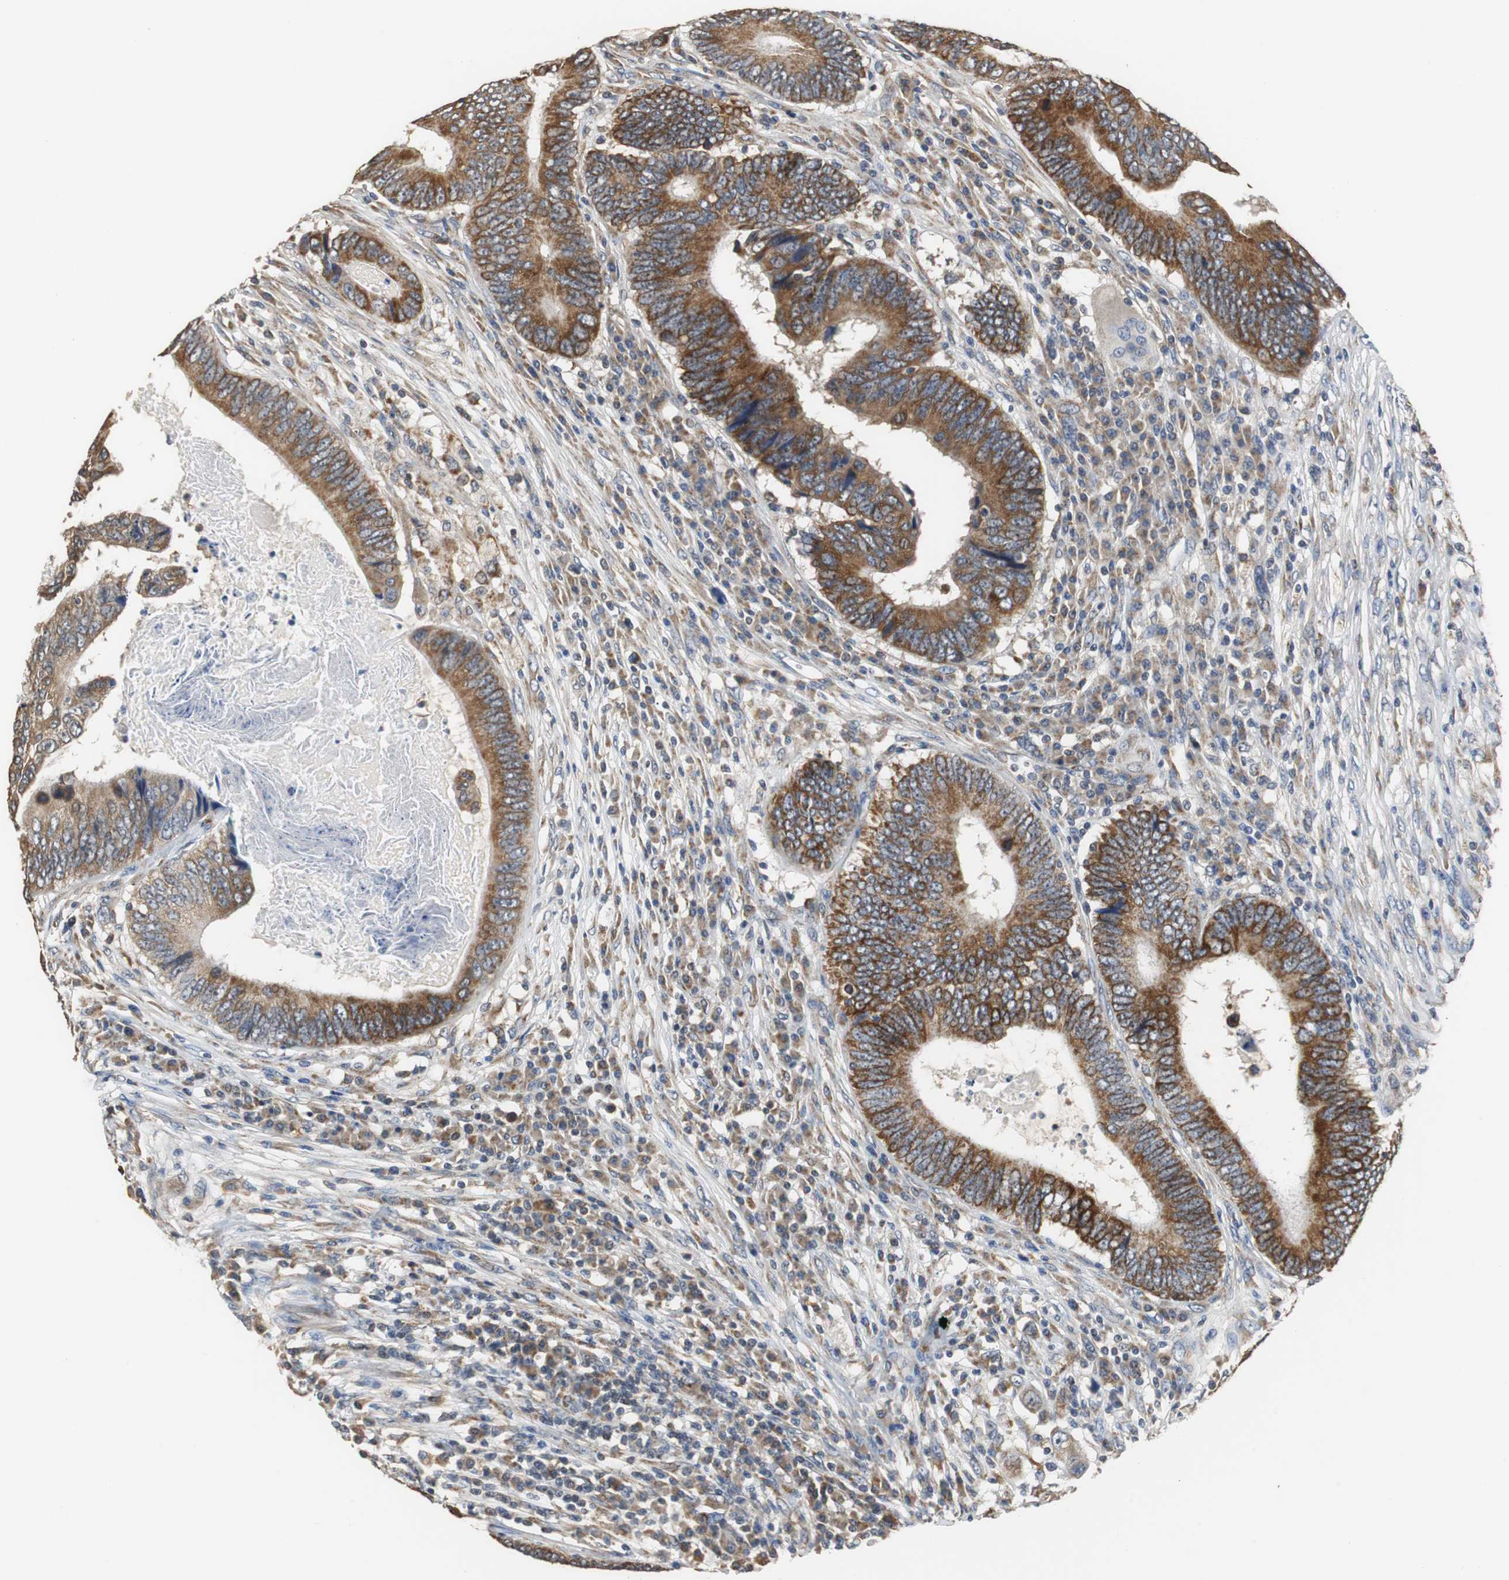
{"staining": {"intensity": "strong", "quantity": ">75%", "location": "cytoplasmic/membranous"}, "tissue": "colorectal cancer", "cell_type": "Tumor cells", "image_type": "cancer", "snomed": [{"axis": "morphology", "description": "Adenocarcinoma, NOS"}, {"axis": "topography", "description": "Colon"}], "caption": "Approximately >75% of tumor cells in human colorectal cancer demonstrate strong cytoplasmic/membranous protein expression as visualized by brown immunohistochemical staining.", "gene": "HMGCL", "patient": {"sex": "female", "age": 78}}